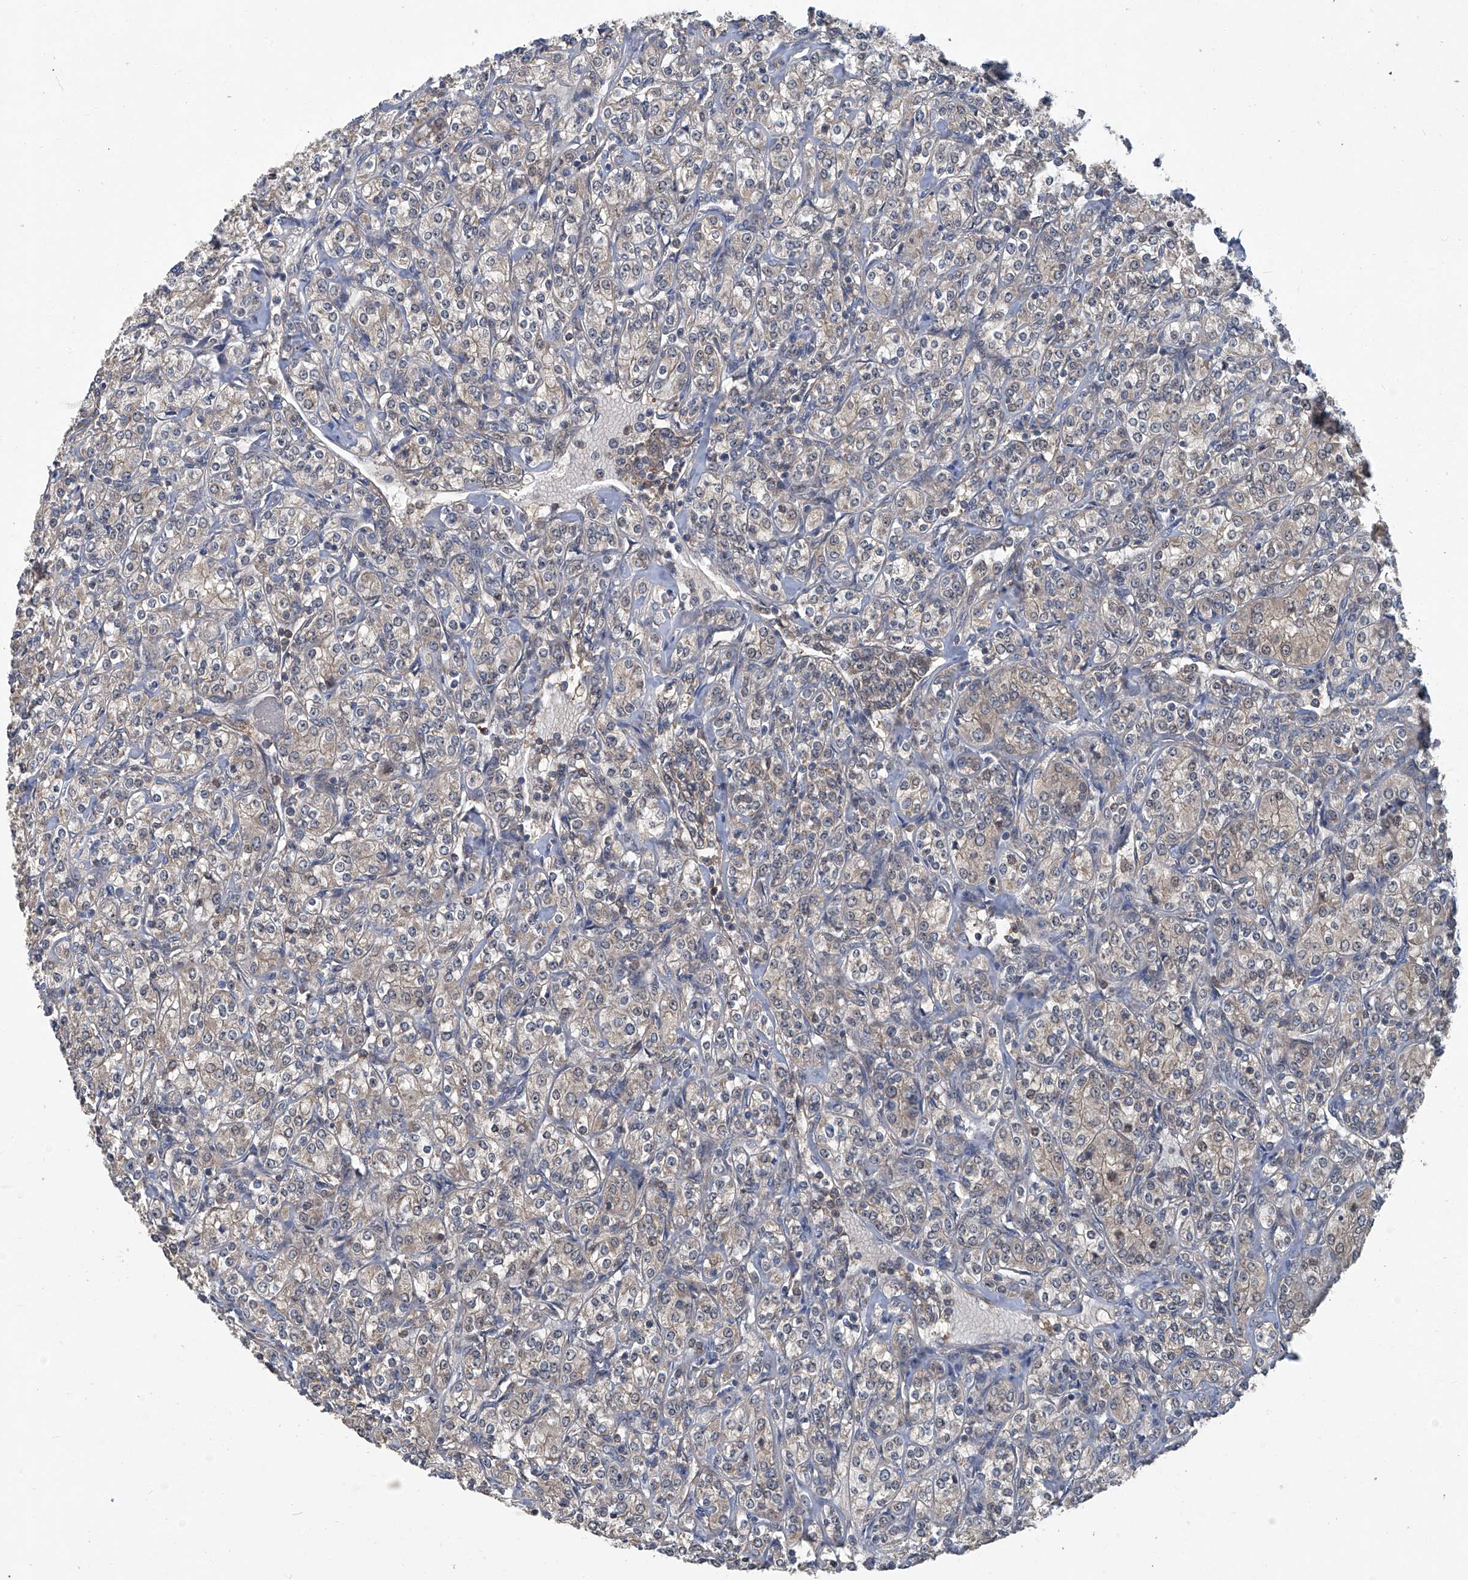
{"staining": {"intensity": "weak", "quantity": "25%-75%", "location": "cytoplasmic/membranous"}, "tissue": "renal cancer", "cell_type": "Tumor cells", "image_type": "cancer", "snomed": [{"axis": "morphology", "description": "Adenocarcinoma, NOS"}, {"axis": "topography", "description": "Kidney"}], "caption": "Approximately 25%-75% of tumor cells in renal cancer exhibit weak cytoplasmic/membranous protein expression as visualized by brown immunohistochemical staining.", "gene": "ANKRD34A", "patient": {"sex": "male", "age": 77}}